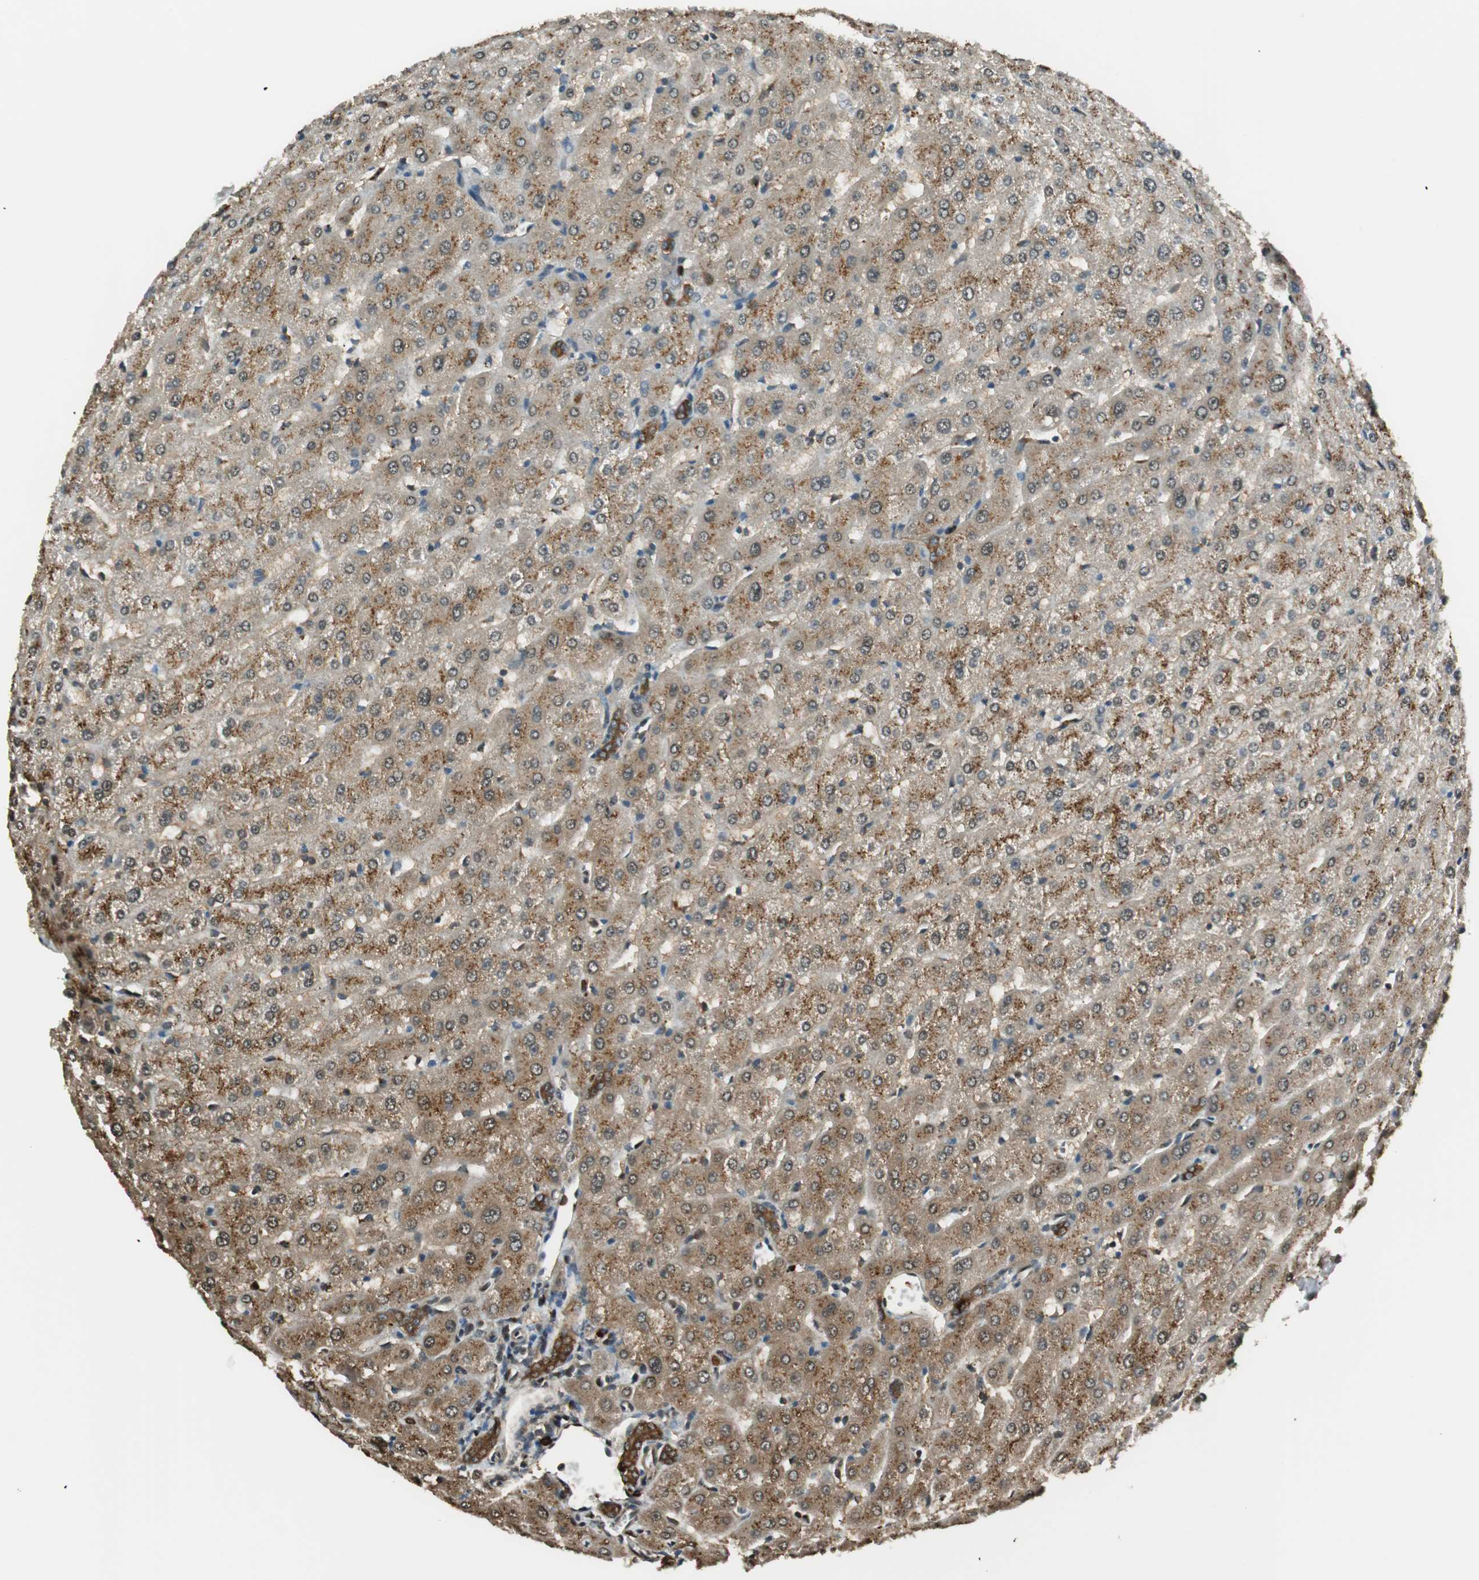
{"staining": {"intensity": "strong", "quantity": ">75%", "location": "cytoplasmic/membranous"}, "tissue": "liver", "cell_type": "Cholangiocytes", "image_type": "normal", "snomed": [{"axis": "morphology", "description": "Normal tissue, NOS"}, {"axis": "morphology", "description": "Fibrosis, NOS"}, {"axis": "topography", "description": "Liver"}], "caption": "A photomicrograph of human liver stained for a protein shows strong cytoplasmic/membranous brown staining in cholangiocytes.", "gene": "ENSG00000268870", "patient": {"sex": "female", "age": 29}}